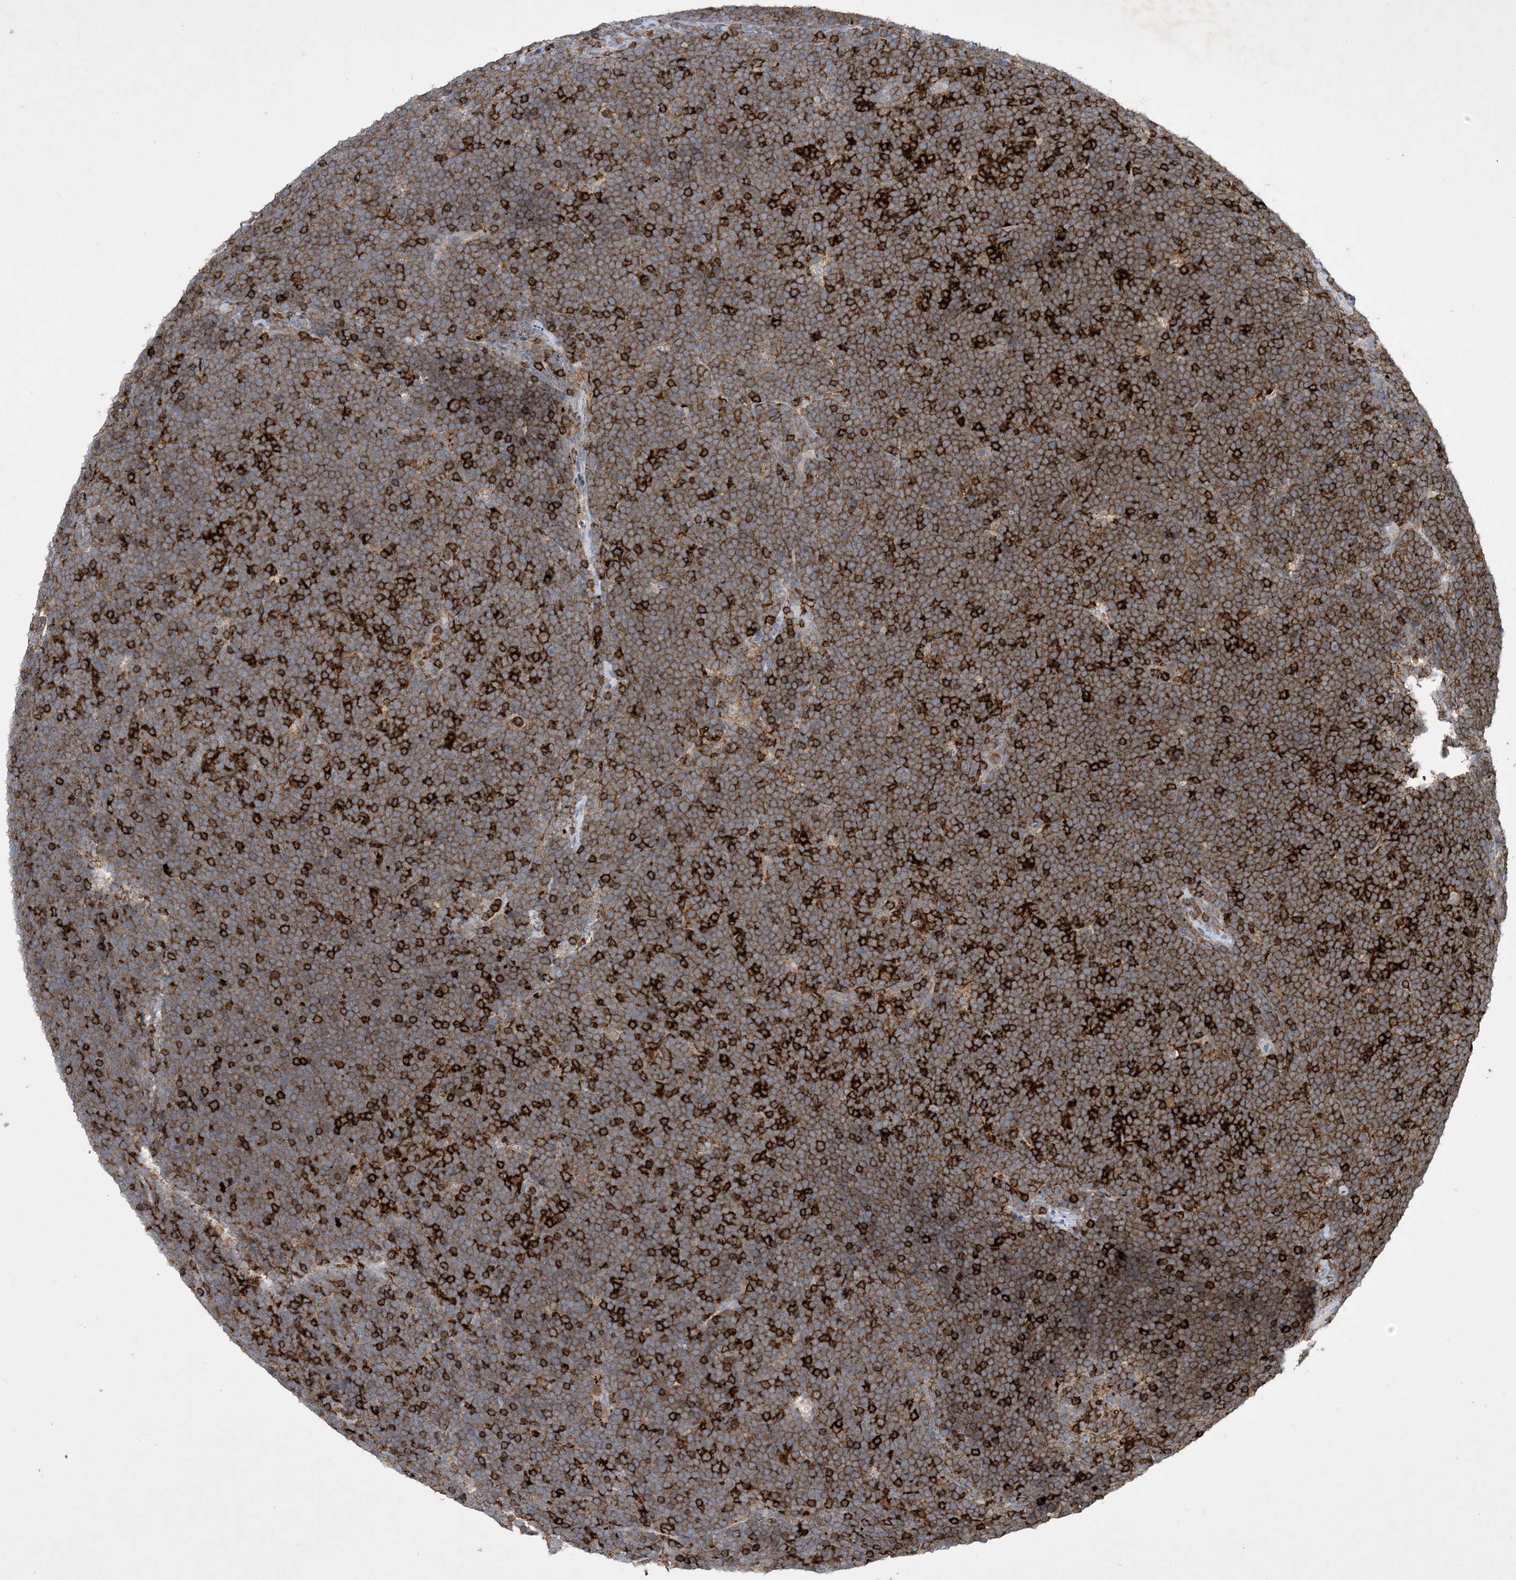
{"staining": {"intensity": "strong", "quantity": ">75%", "location": "cytoplasmic/membranous"}, "tissue": "lymphoma", "cell_type": "Tumor cells", "image_type": "cancer", "snomed": [{"axis": "morphology", "description": "Malignant lymphoma, non-Hodgkin's type, High grade"}, {"axis": "topography", "description": "Lymph node"}], "caption": "Protein staining displays strong cytoplasmic/membranous expression in about >75% of tumor cells in high-grade malignant lymphoma, non-Hodgkin's type.", "gene": "AK9", "patient": {"sex": "male", "age": 13}}